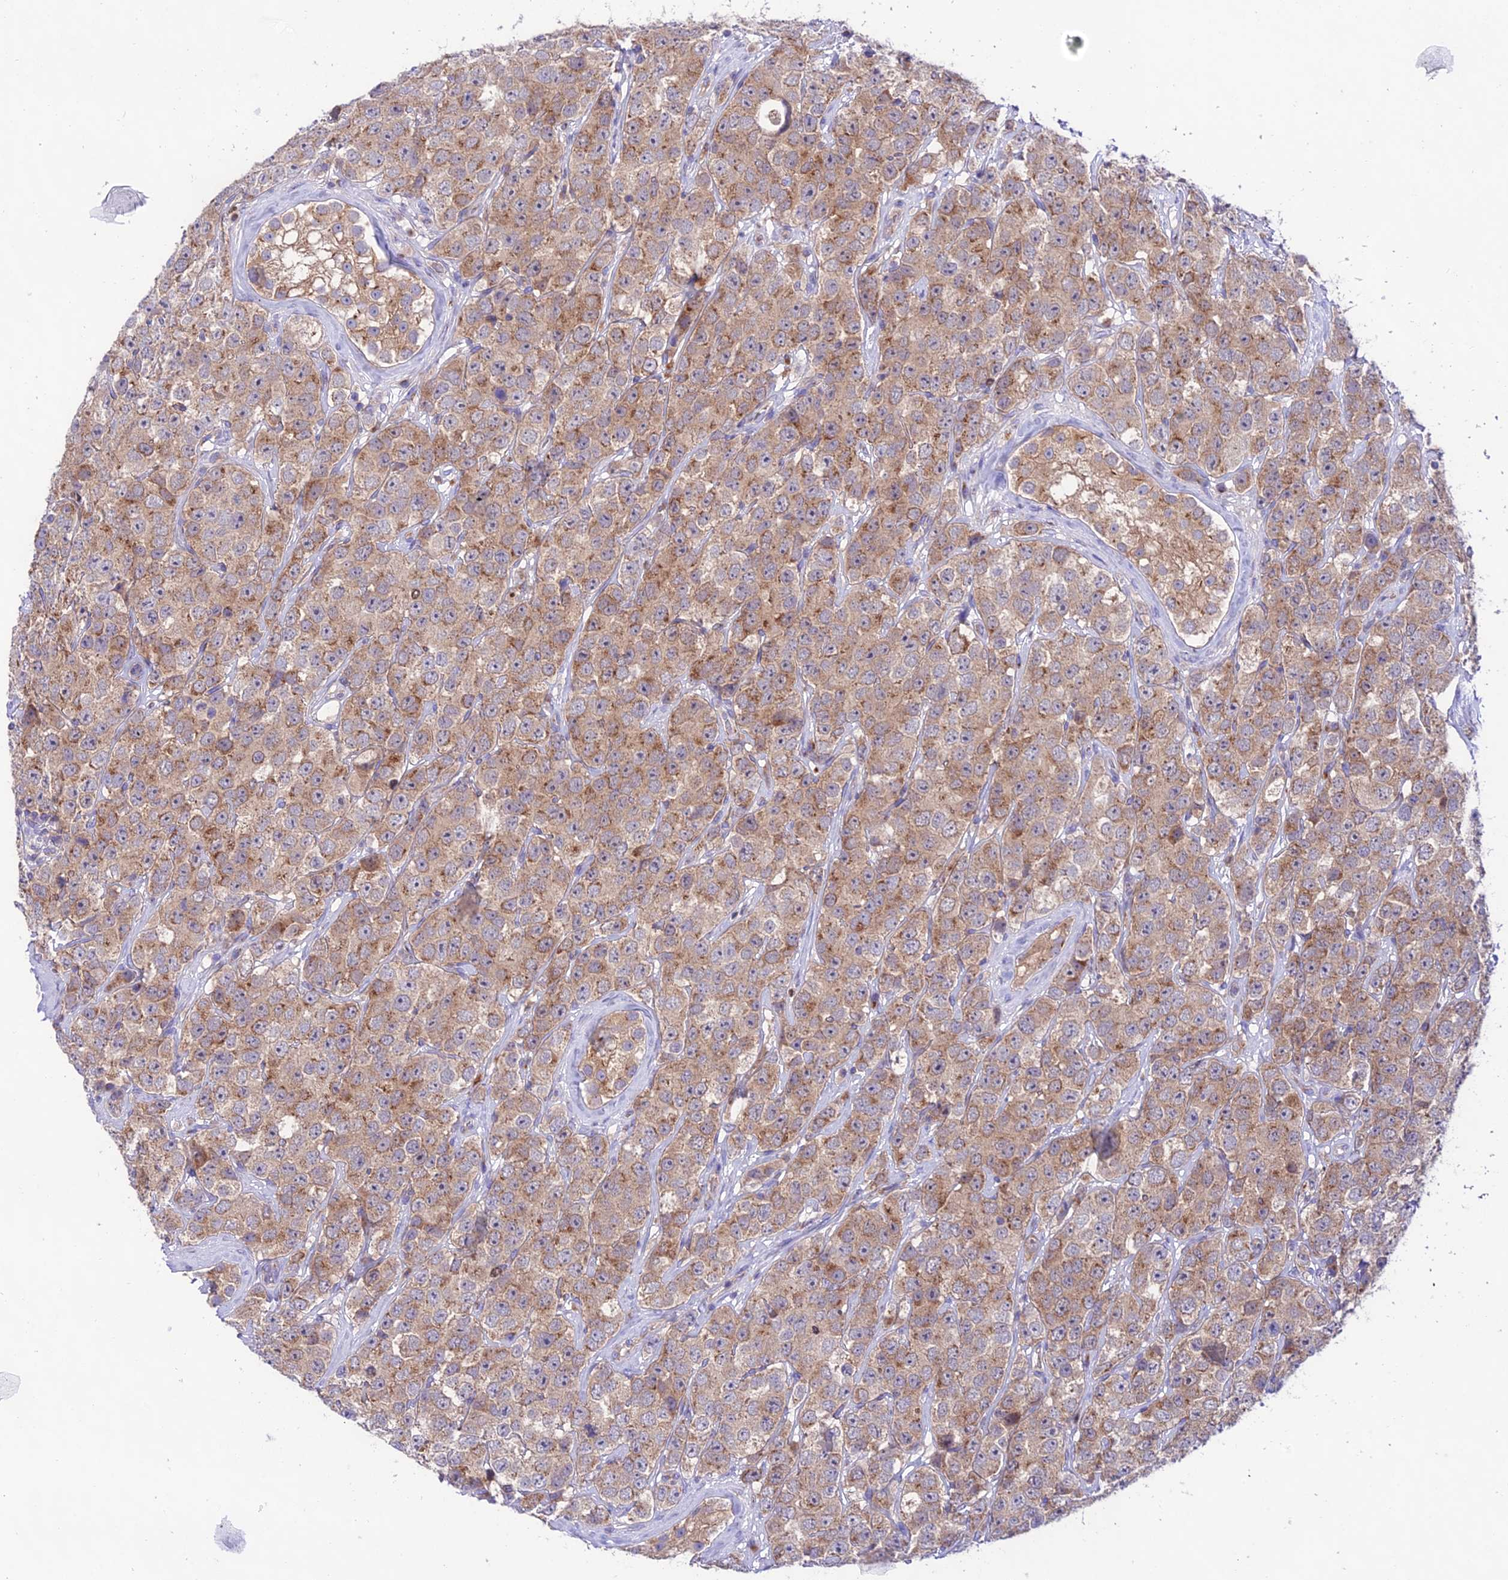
{"staining": {"intensity": "moderate", "quantity": ">75%", "location": "cytoplasmic/membranous"}, "tissue": "testis cancer", "cell_type": "Tumor cells", "image_type": "cancer", "snomed": [{"axis": "morphology", "description": "Seminoma, NOS"}, {"axis": "topography", "description": "Testis"}], "caption": "About >75% of tumor cells in human testis seminoma display moderate cytoplasmic/membranous protein staining as visualized by brown immunohistochemical staining.", "gene": "LACTB2", "patient": {"sex": "male", "age": 28}}